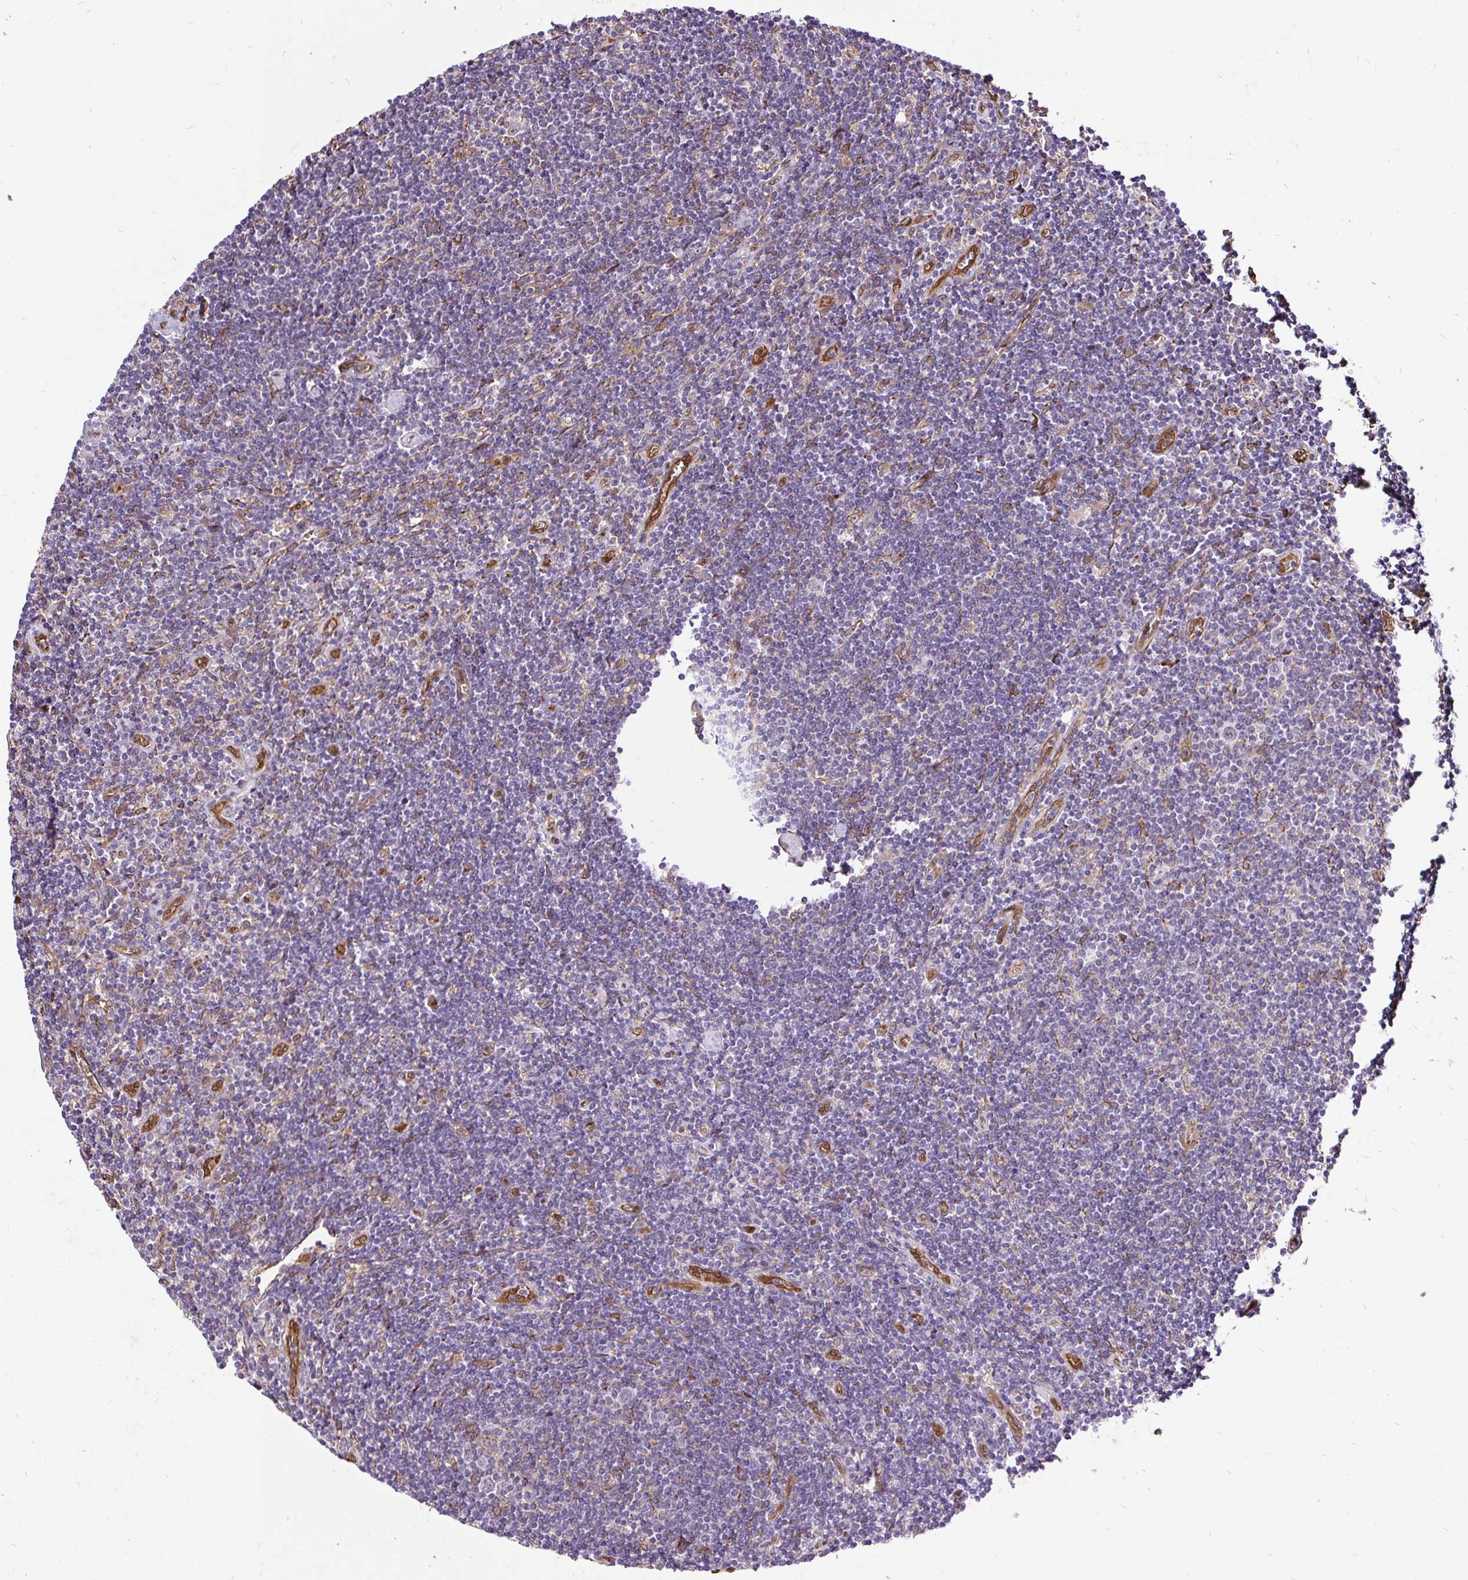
{"staining": {"intensity": "negative", "quantity": "none", "location": "none"}, "tissue": "lymphoma", "cell_type": "Tumor cells", "image_type": "cancer", "snomed": [{"axis": "morphology", "description": "Hodgkin's disease, NOS"}, {"axis": "topography", "description": "Lymph node"}], "caption": "DAB (3,3'-diaminobenzidine) immunohistochemical staining of human lymphoma shows no significant staining in tumor cells. (Immunohistochemistry, brightfield microscopy, high magnification).", "gene": "CCDC122", "patient": {"sex": "male", "age": 40}}